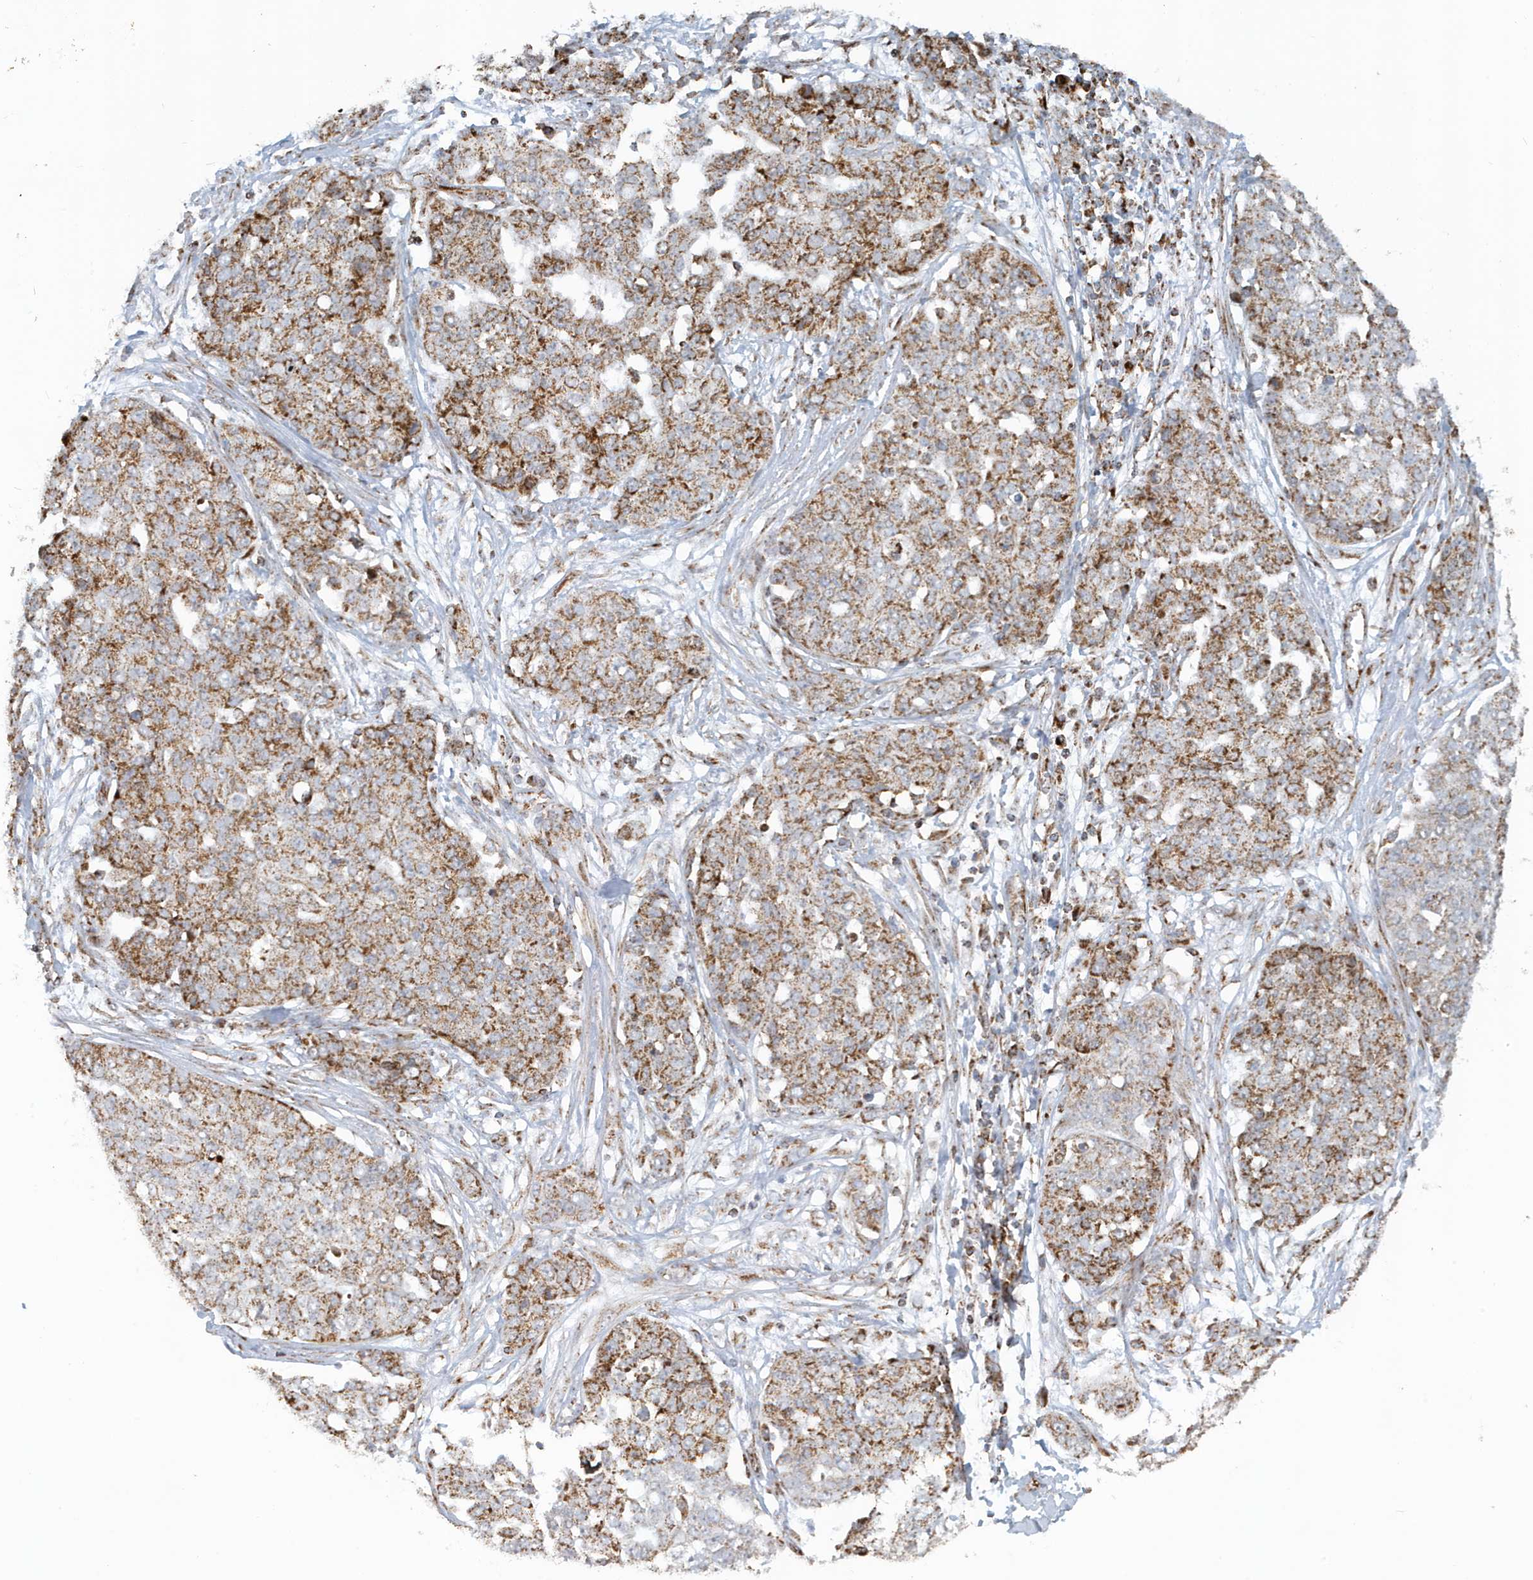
{"staining": {"intensity": "moderate", "quantity": ">75%", "location": "cytoplasmic/membranous"}, "tissue": "ovarian cancer", "cell_type": "Tumor cells", "image_type": "cancer", "snomed": [{"axis": "morphology", "description": "Cystadenocarcinoma, serous, NOS"}, {"axis": "topography", "description": "Soft tissue"}, {"axis": "topography", "description": "Ovary"}], "caption": "About >75% of tumor cells in ovarian serous cystadenocarcinoma demonstrate moderate cytoplasmic/membranous protein expression as visualized by brown immunohistochemical staining.", "gene": "MAN1A1", "patient": {"sex": "female", "age": 57}}